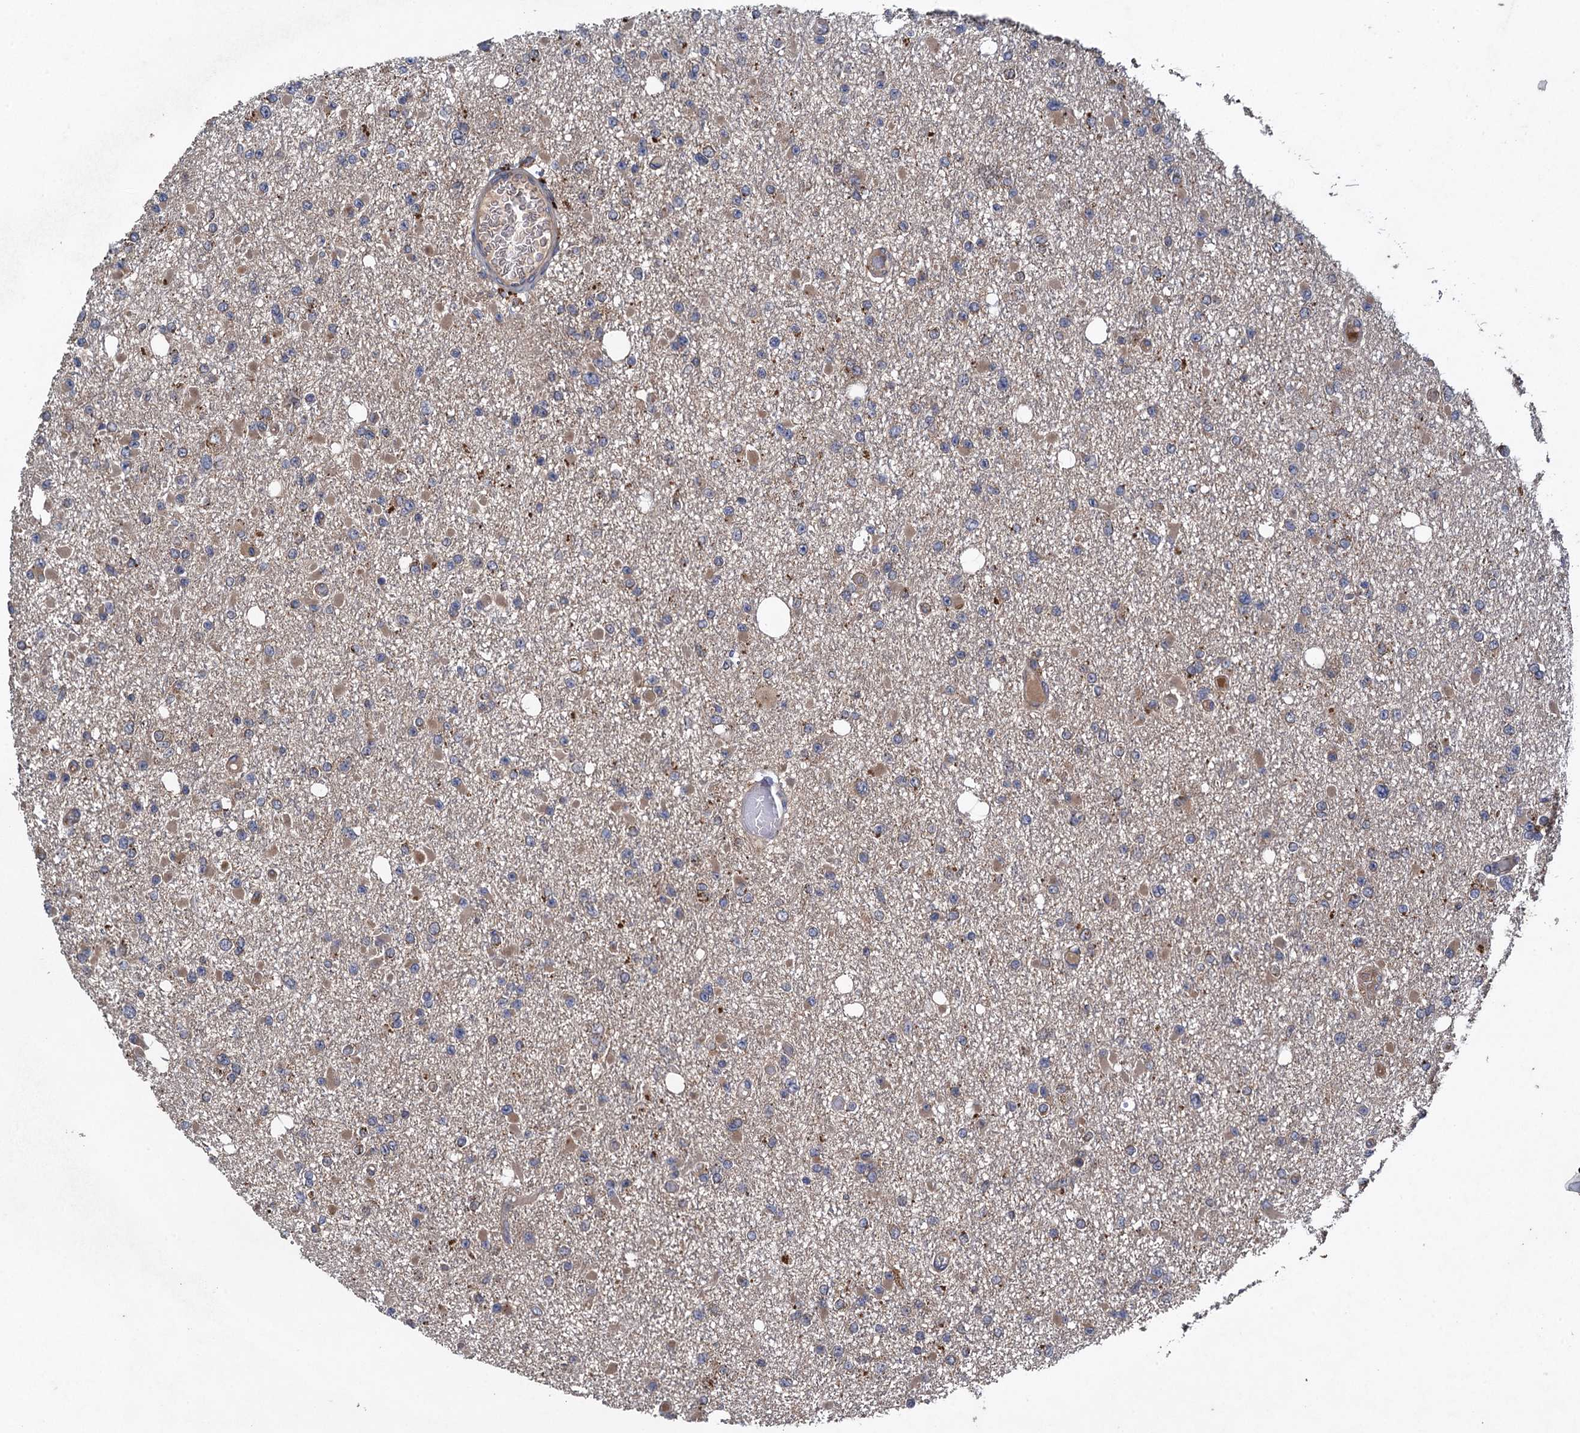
{"staining": {"intensity": "negative", "quantity": "none", "location": "none"}, "tissue": "glioma", "cell_type": "Tumor cells", "image_type": "cancer", "snomed": [{"axis": "morphology", "description": "Glioma, malignant, Low grade"}, {"axis": "topography", "description": "Brain"}], "caption": "Immunohistochemical staining of glioma reveals no significant expression in tumor cells. Brightfield microscopy of immunohistochemistry (IHC) stained with DAB (brown) and hematoxylin (blue), captured at high magnification.", "gene": "CNTN5", "patient": {"sex": "female", "age": 22}}